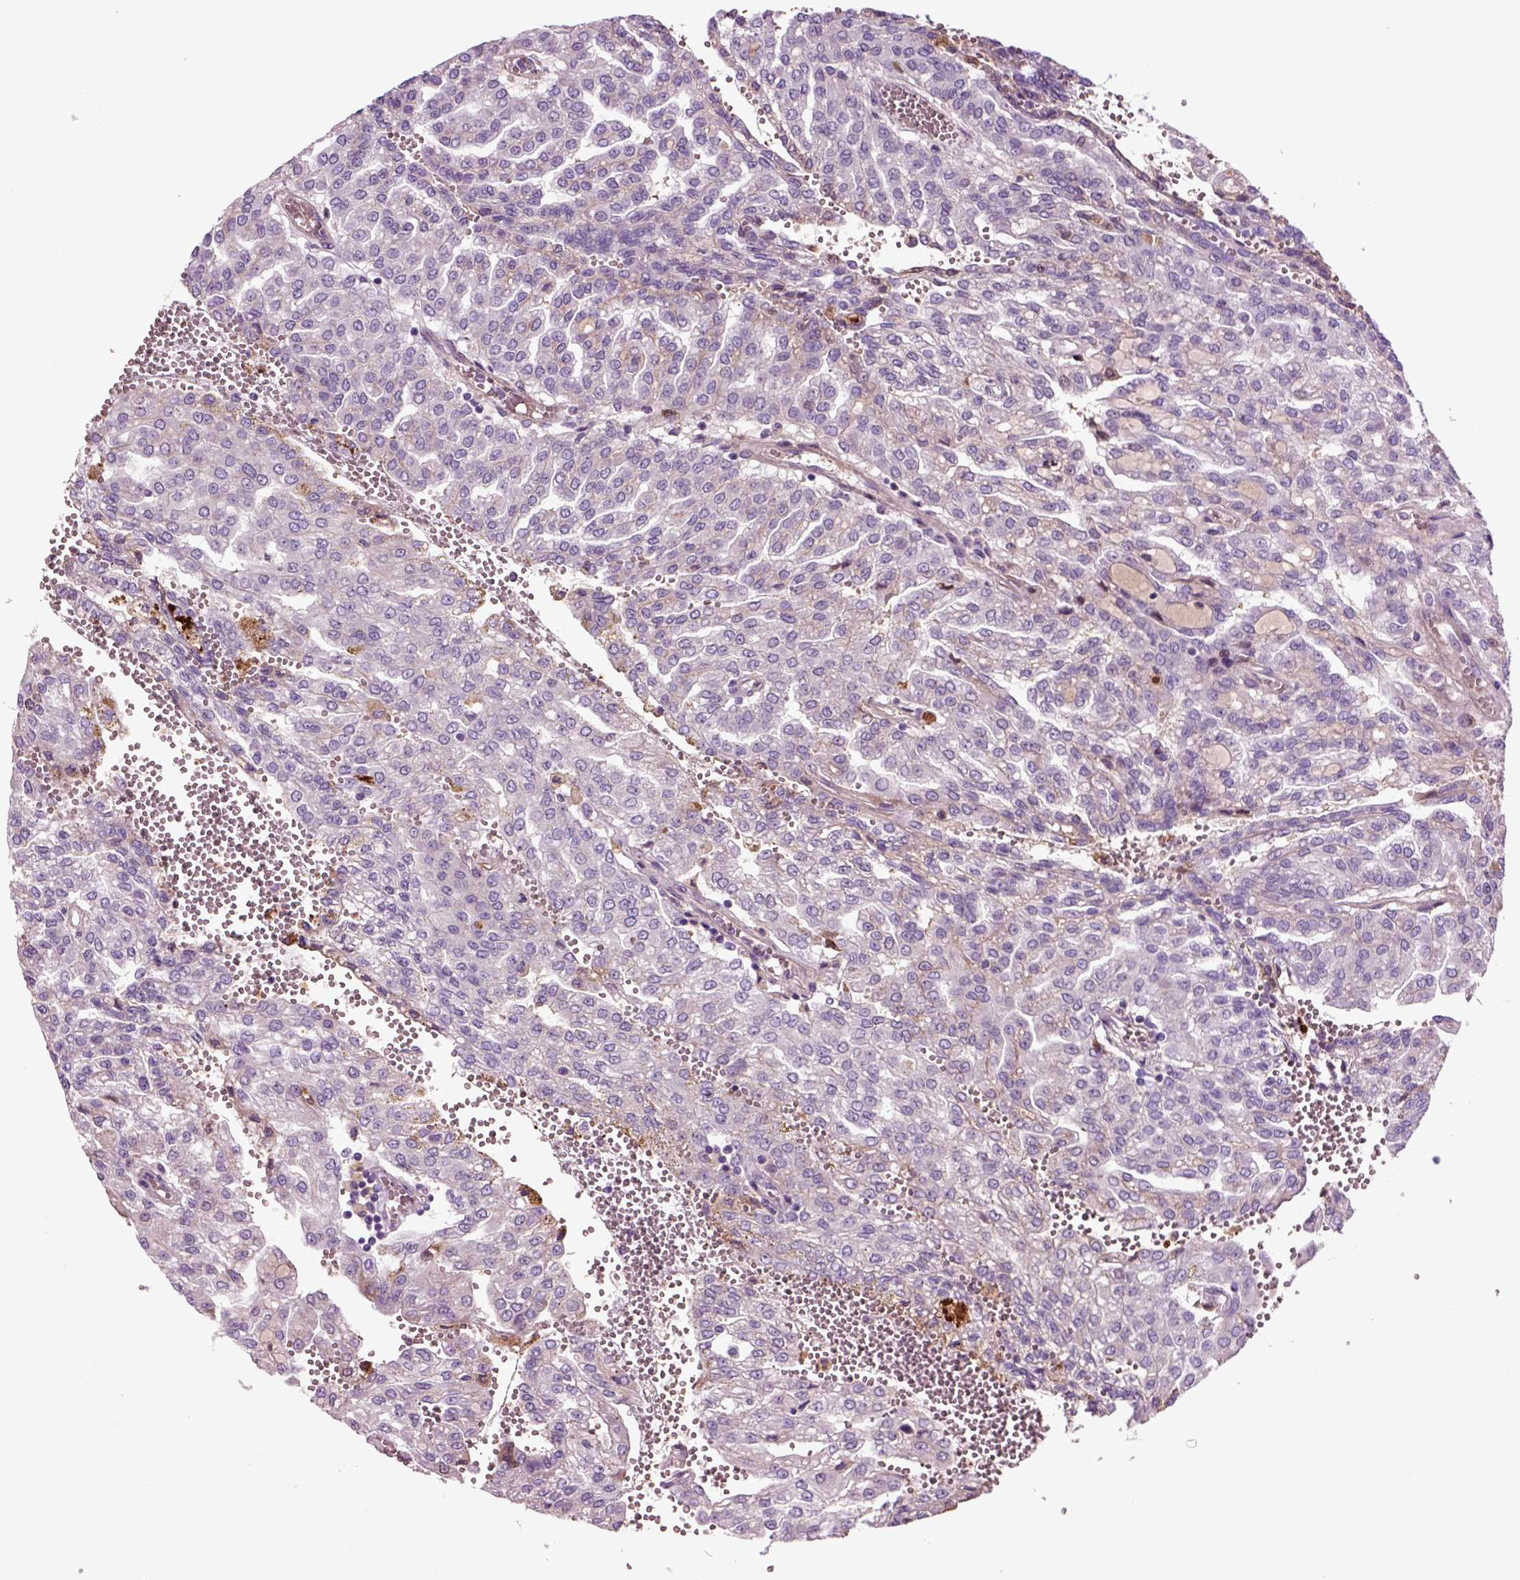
{"staining": {"intensity": "negative", "quantity": "none", "location": "none"}, "tissue": "renal cancer", "cell_type": "Tumor cells", "image_type": "cancer", "snomed": [{"axis": "morphology", "description": "Adenocarcinoma, NOS"}, {"axis": "topography", "description": "Kidney"}], "caption": "IHC histopathology image of renal adenocarcinoma stained for a protein (brown), which demonstrates no staining in tumor cells.", "gene": "SPON1", "patient": {"sex": "male", "age": 63}}